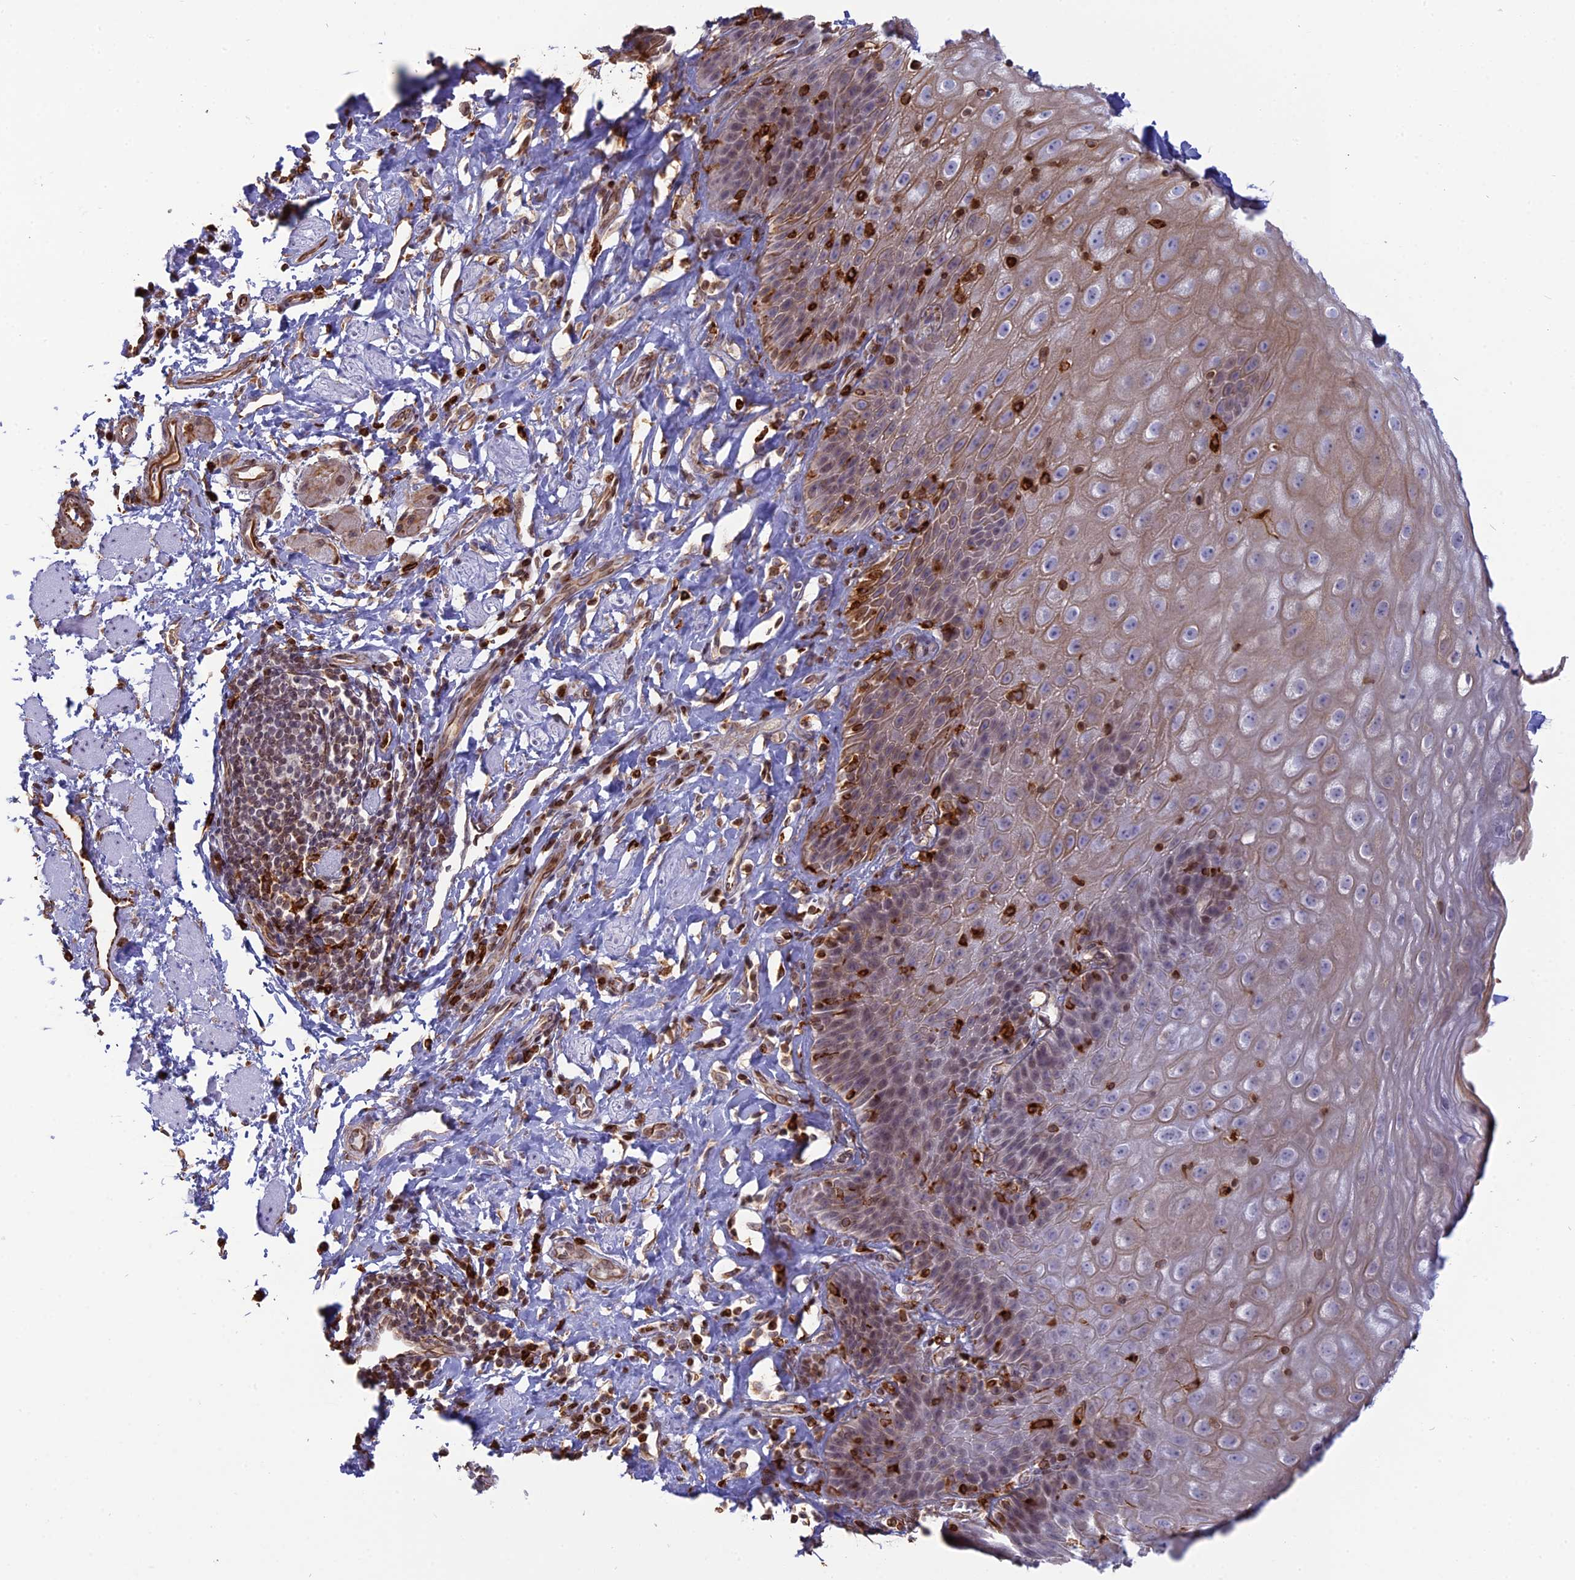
{"staining": {"intensity": "weak", "quantity": "25%-75%", "location": "cytoplasmic/membranous"}, "tissue": "esophagus", "cell_type": "Squamous epithelial cells", "image_type": "normal", "snomed": [{"axis": "morphology", "description": "Normal tissue, NOS"}, {"axis": "topography", "description": "Esophagus"}], "caption": "Squamous epithelial cells demonstrate weak cytoplasmic/membranous staining in approximately 25%-75% of cells in normal esophagus. (DAB (3,3'-diaminobenzidine) IHC with brightfield microscopy, high magnification).", "gene": "APOBR", "patient": {"sex": "female", "age": 61}}